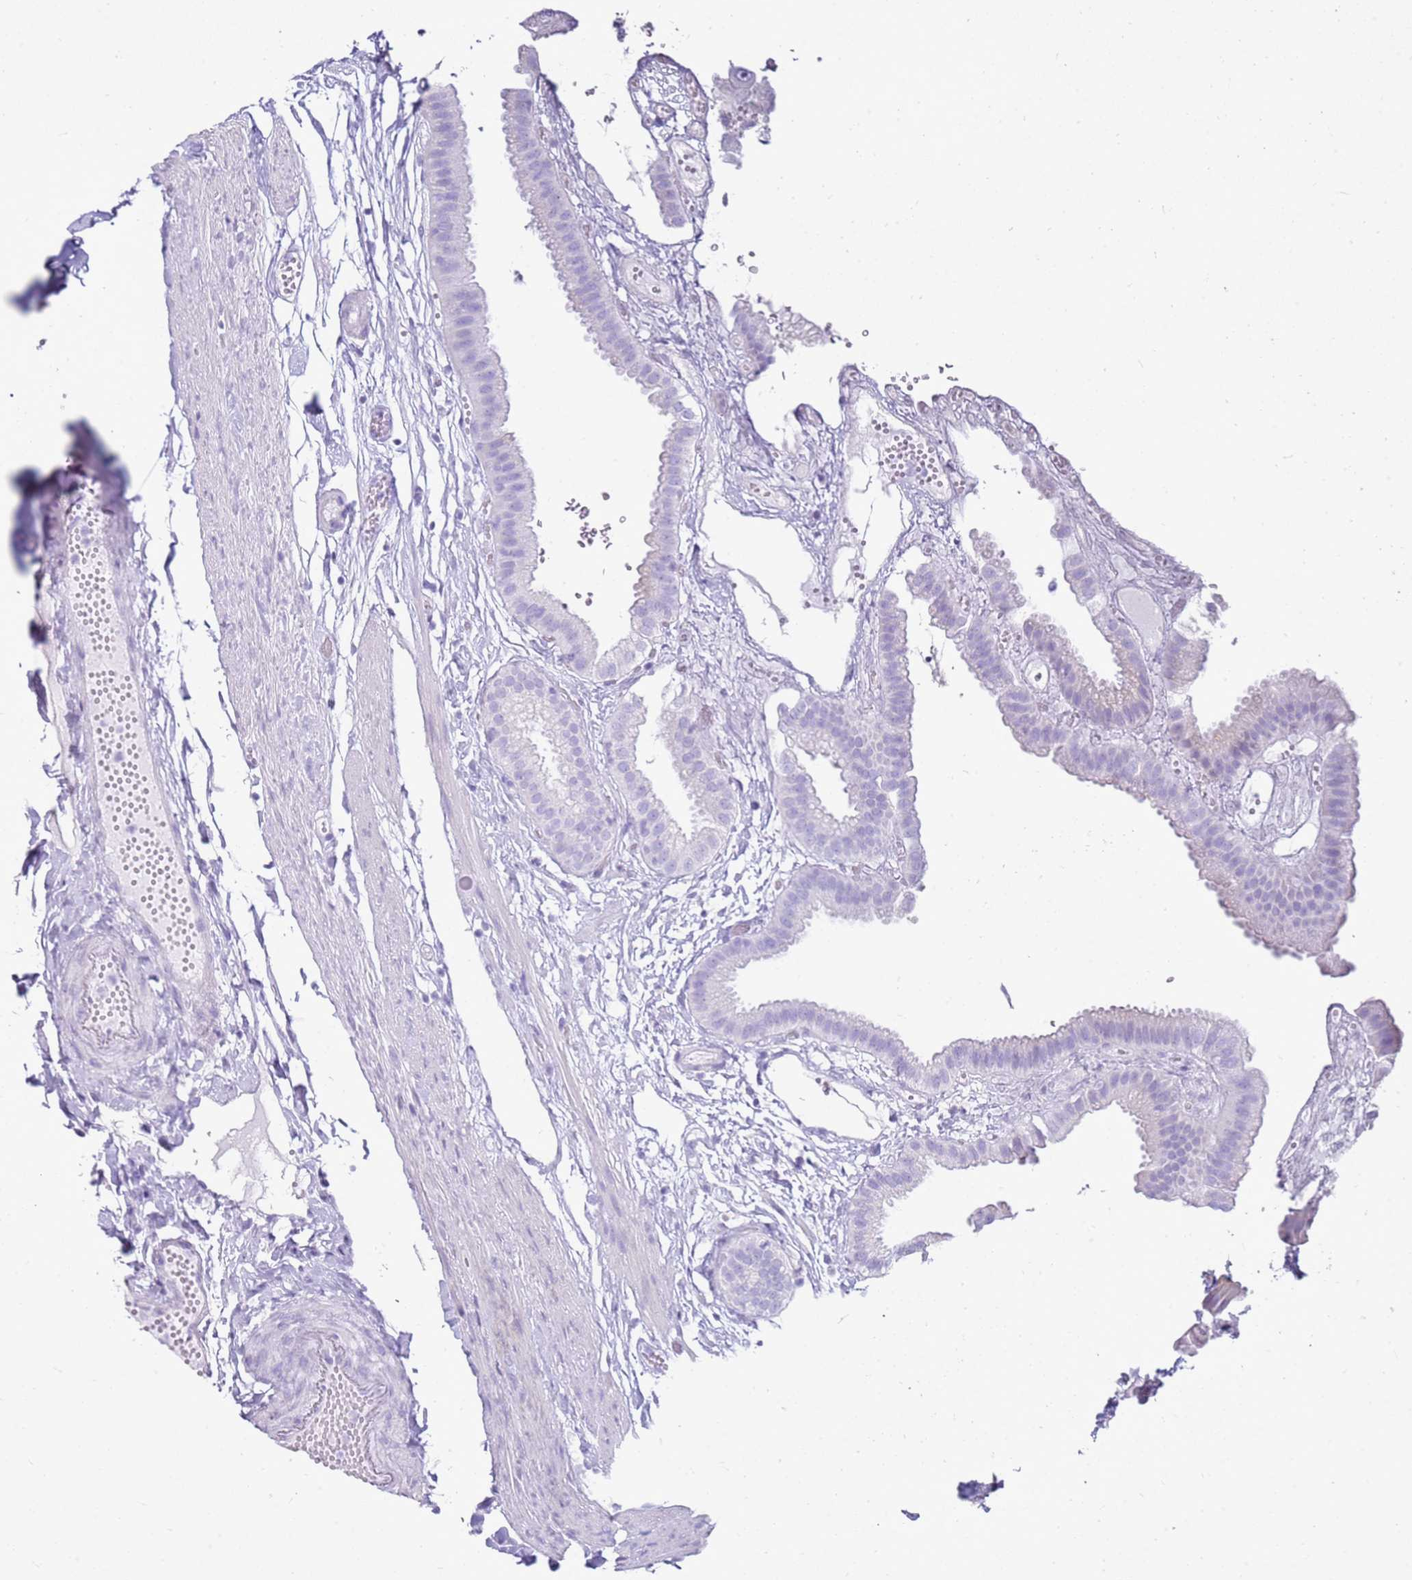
{"staining": {"intensity": "negative", "quantity": "none", "location": "none"}, "tissue": "gallbladder", "cell_type": "Glandular cells", "image_type": "normal", "snomed": [{"axis": "morphology", "description": "Normal tissue, NOS"}, {"axis": "topography", "description": "Gallbladder"}], "caption": "Gallbladder stained for a protein using immunohistochemistry reveals no staining glandular cells.", "gene": "CA8", "patient": {"sex": "female", "age": 61}}